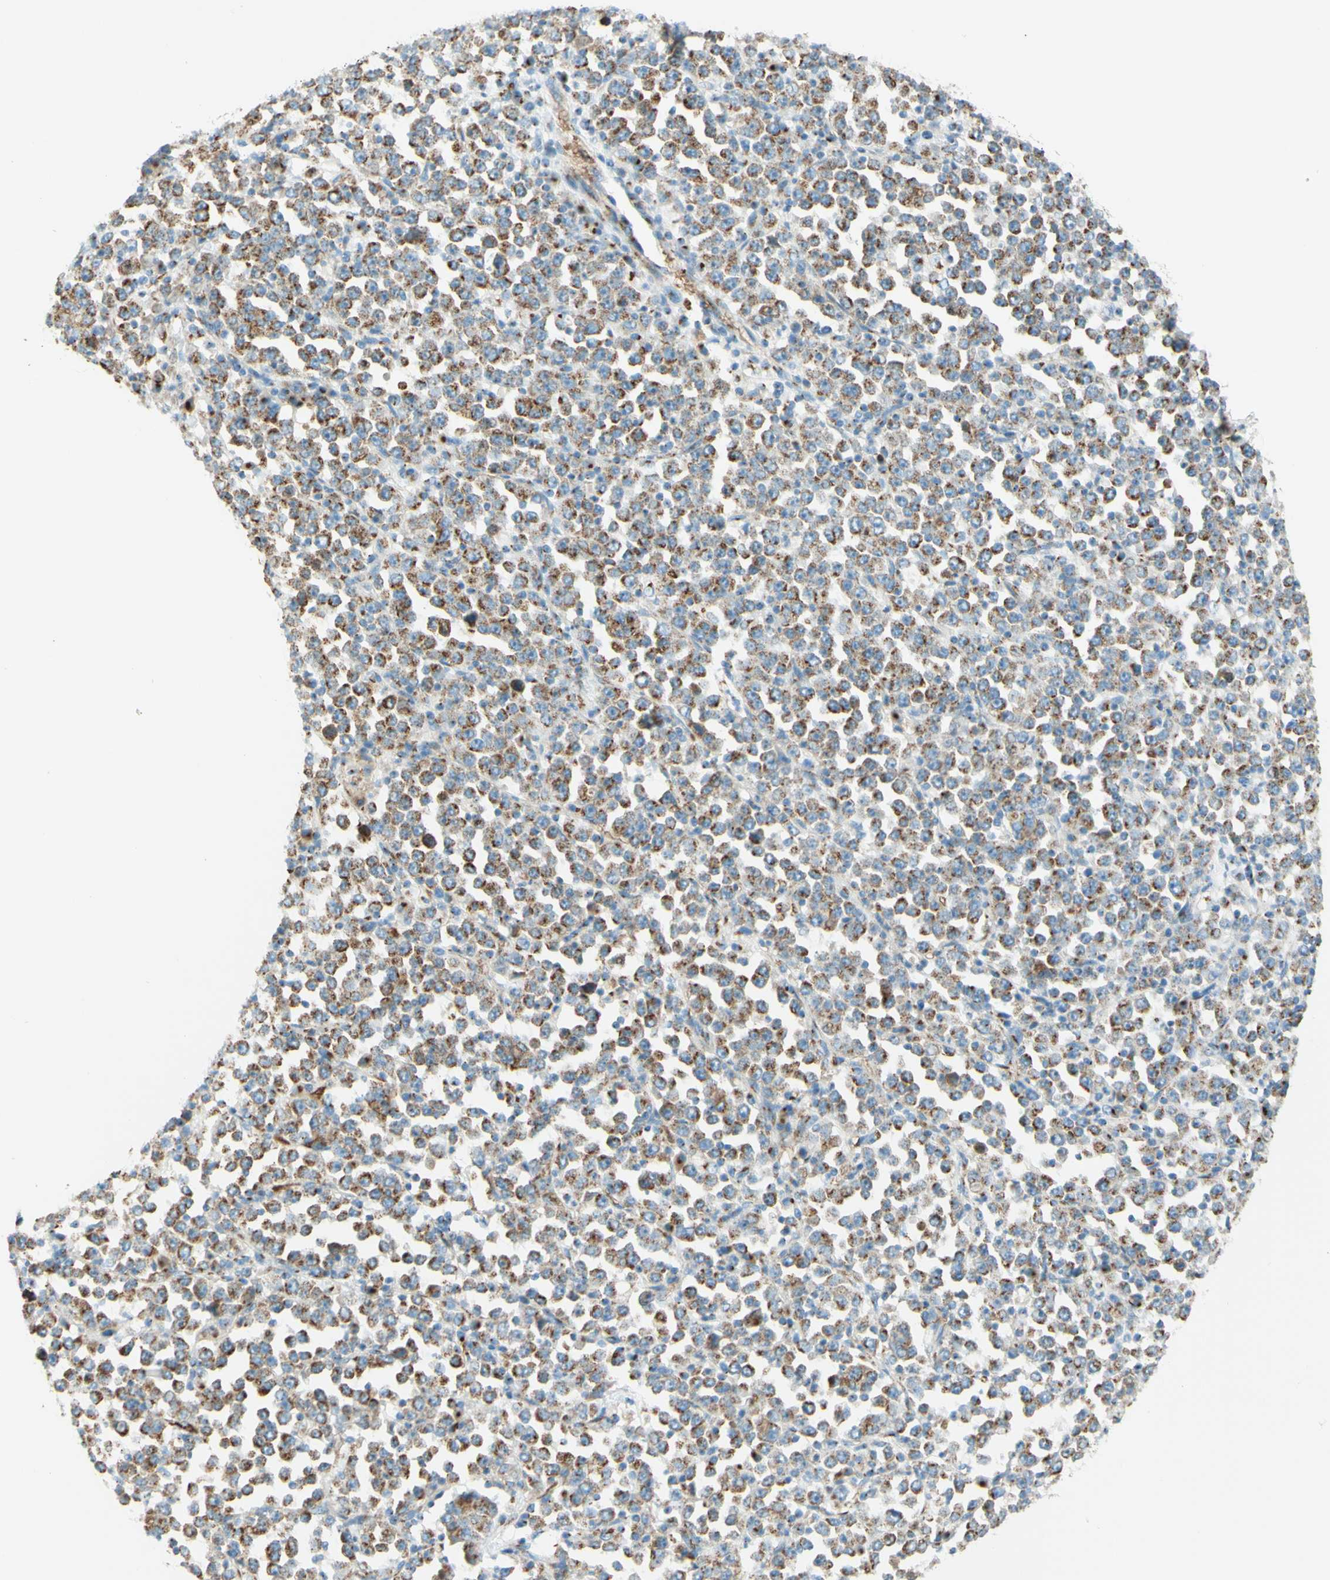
{"staining": {"intensity": "moderate", "quantity": ">75%", "location": "cytoplasmic/membranous"}, "tissue": "stomach cancer", "cell_type": "Tumor cells", "image_type": "cancer", "snomed": [{"axis": "morphology", "description": "Normal tissue, NOS"}, {"axis": "morphology", "description": "Adenocarcinoma, NOS"}, {"axis": "topography", "description": "Stomach, upper"}, {"axis": "topography", "description": "Stomach"}], "caption": "Moderate cytoplasmic/membranous positivity for a protein is seen in approximately >75% of tumor cells of stomach cancer (adenocarcinoma) using immunohistochemistry.", "gene": "GOLGB1", "patient": {"sex": "male", "age": 59}}